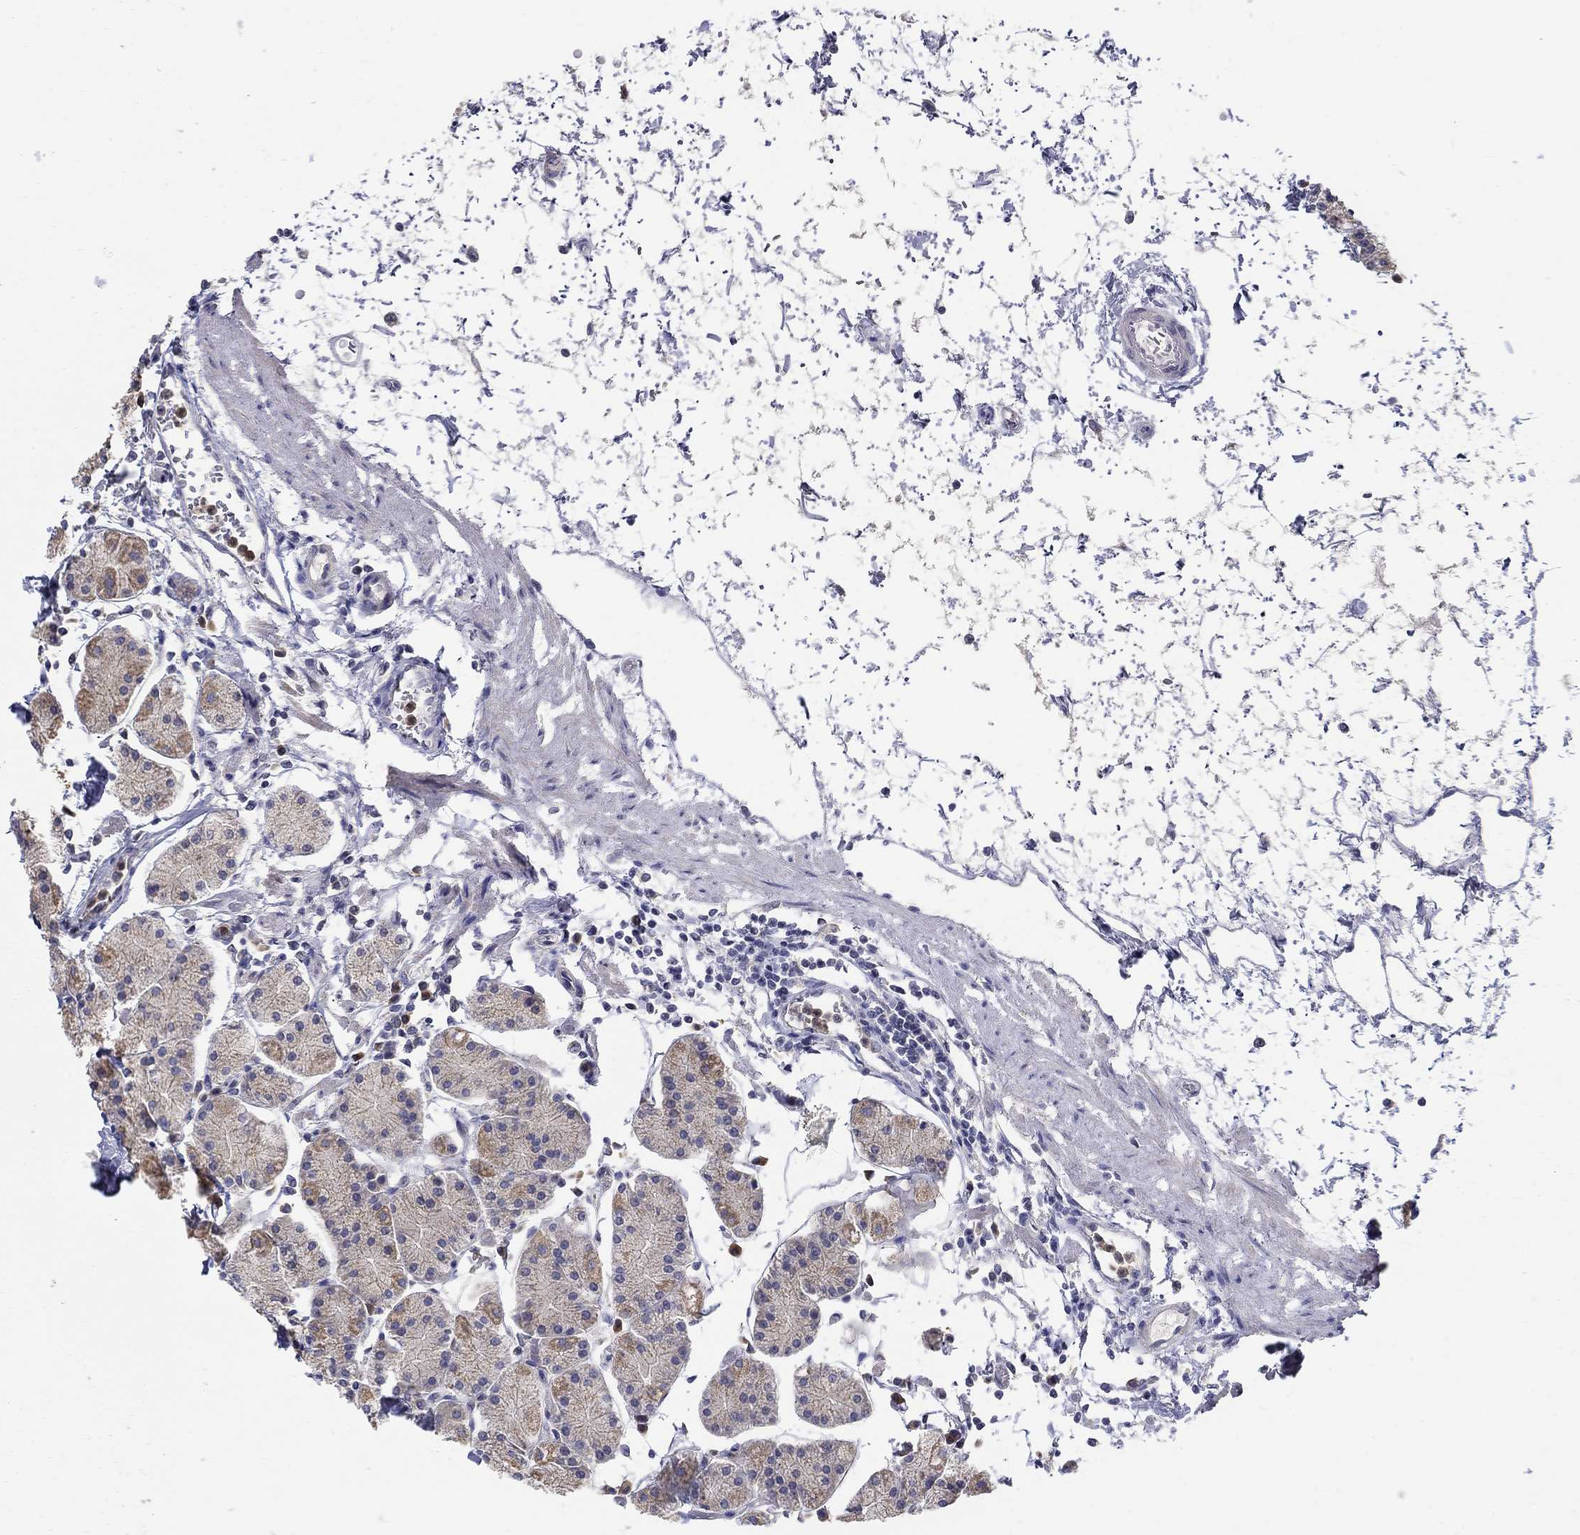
{"staining": {"intensity": "moderate", "quantity": "<25%", "location": "cytoplasmic/membranous"}, "tissue": "stomach", "cell_type": "Glandular cells", "image_type": "normal", "snomed": [{"axis": "morphology", "description": "Normal tissue, NOS"}, {"axis": "topography", "description": "Stomach"}], "caption": "Protein staining of normal stomach reveals moderate cytoplasmic/membranous expression in about <25% of glandular cells.", "gene": "ABCA4", "patient": {"sex": "male", "age": 54}}